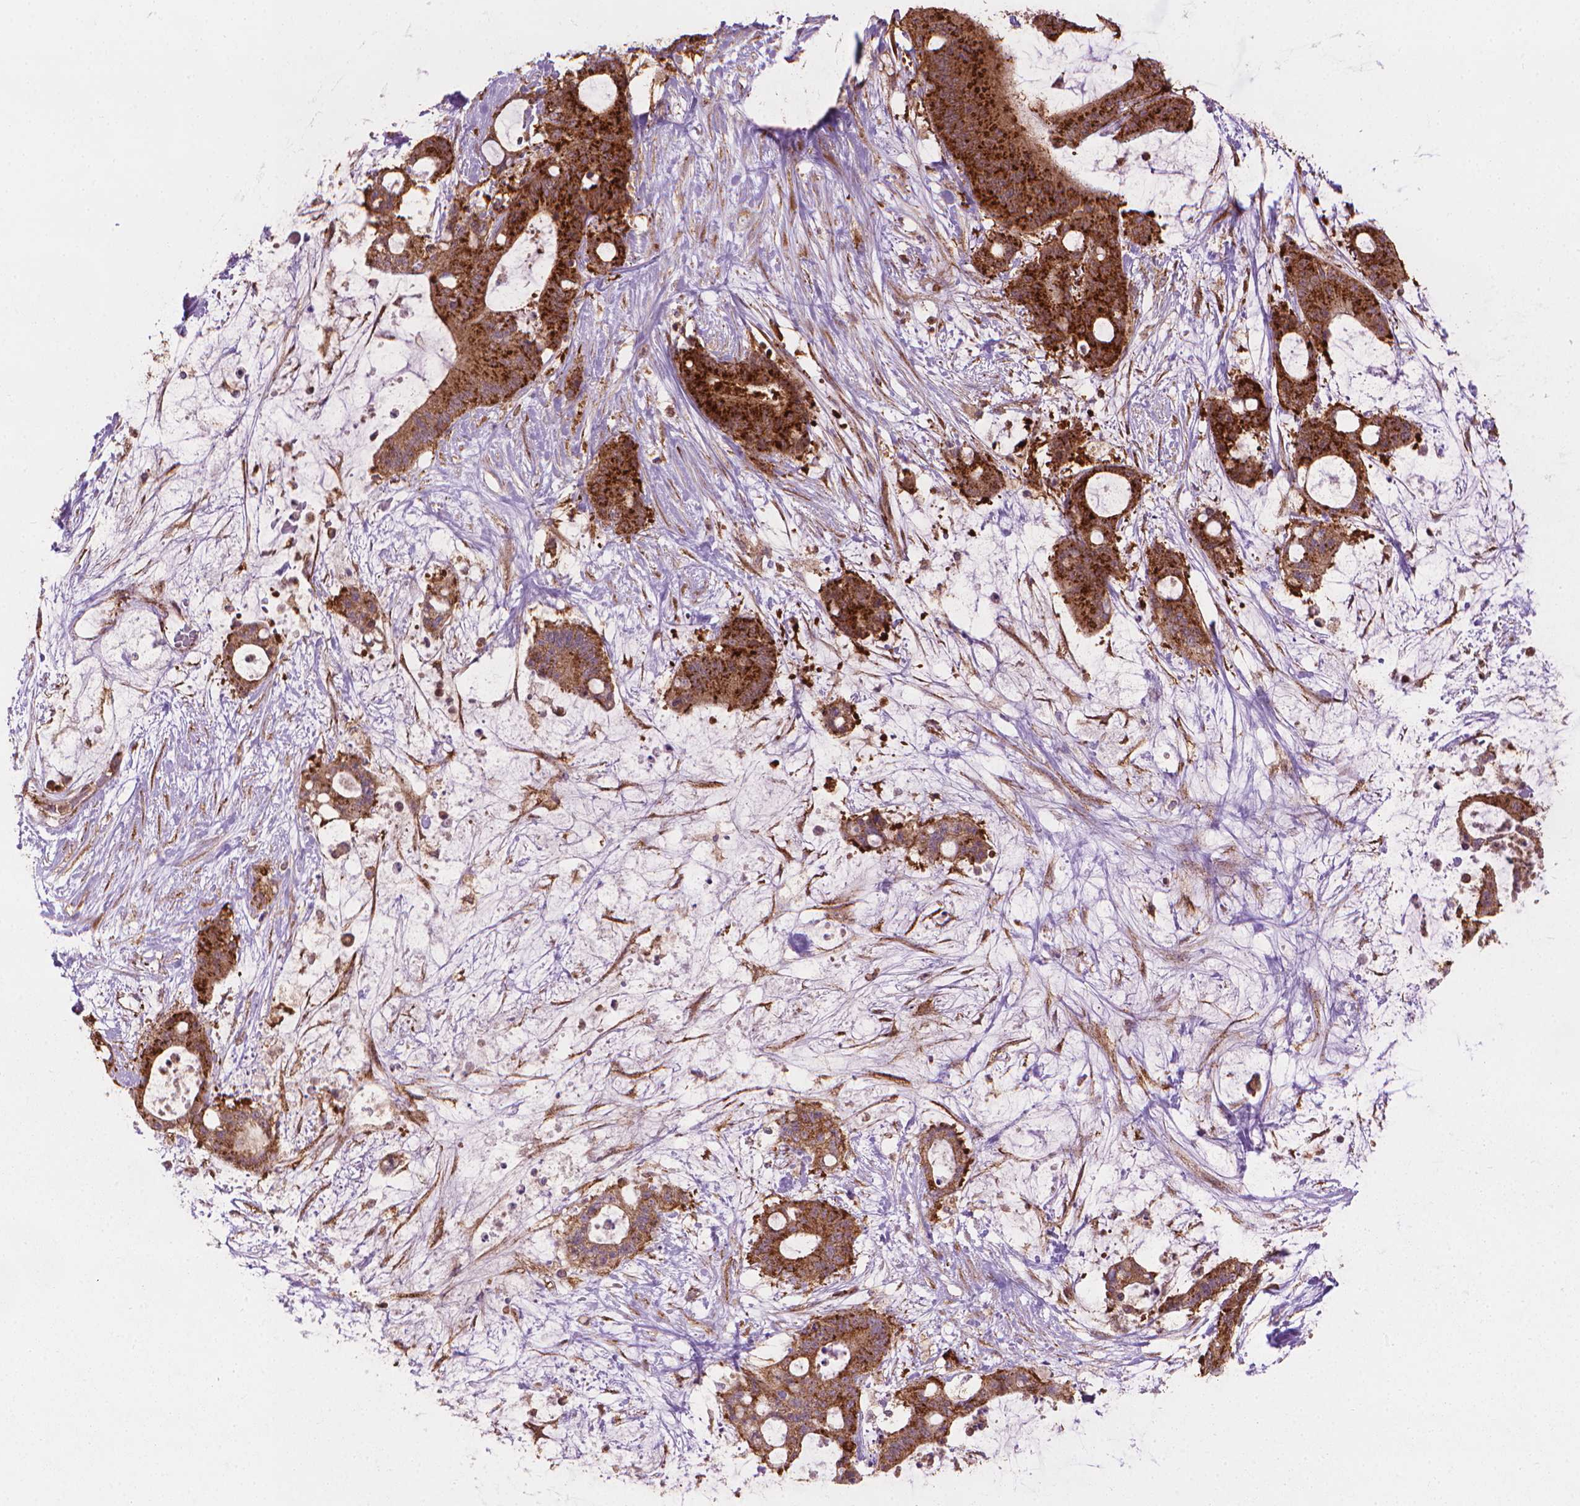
{"staining": {"intensity": "strong", "quantity": ">75%", "location": "cytoplasmic/membranous"}, "tissue": "liver cancer", "cell_type": "Tumor cells", "image_type": "cancer", "snomed": [{"axis": "morphology", "description": "Normal tissue, NOS"}, {"axis": "morphology", "description": "Cholangiocarcinoma"}, {"axis": "topography", "description": "Liver"}, {"axis": "topography", "description": "Peripheral nerve tissue"}], "caption": "Immunohistochemistry (IHC) (DAB) staining of liver cancer exhibits strong cytoplasmic/membranous protein staining in approximately >75% of tumor cells. The staining was performed using DAB to visualize the protein expression in brown, while the nuclei were stained in blue with hematoxylin (Magnification: 20x).", "gene": "VARS2", "patient": {"sex": "female", "age": 73}}